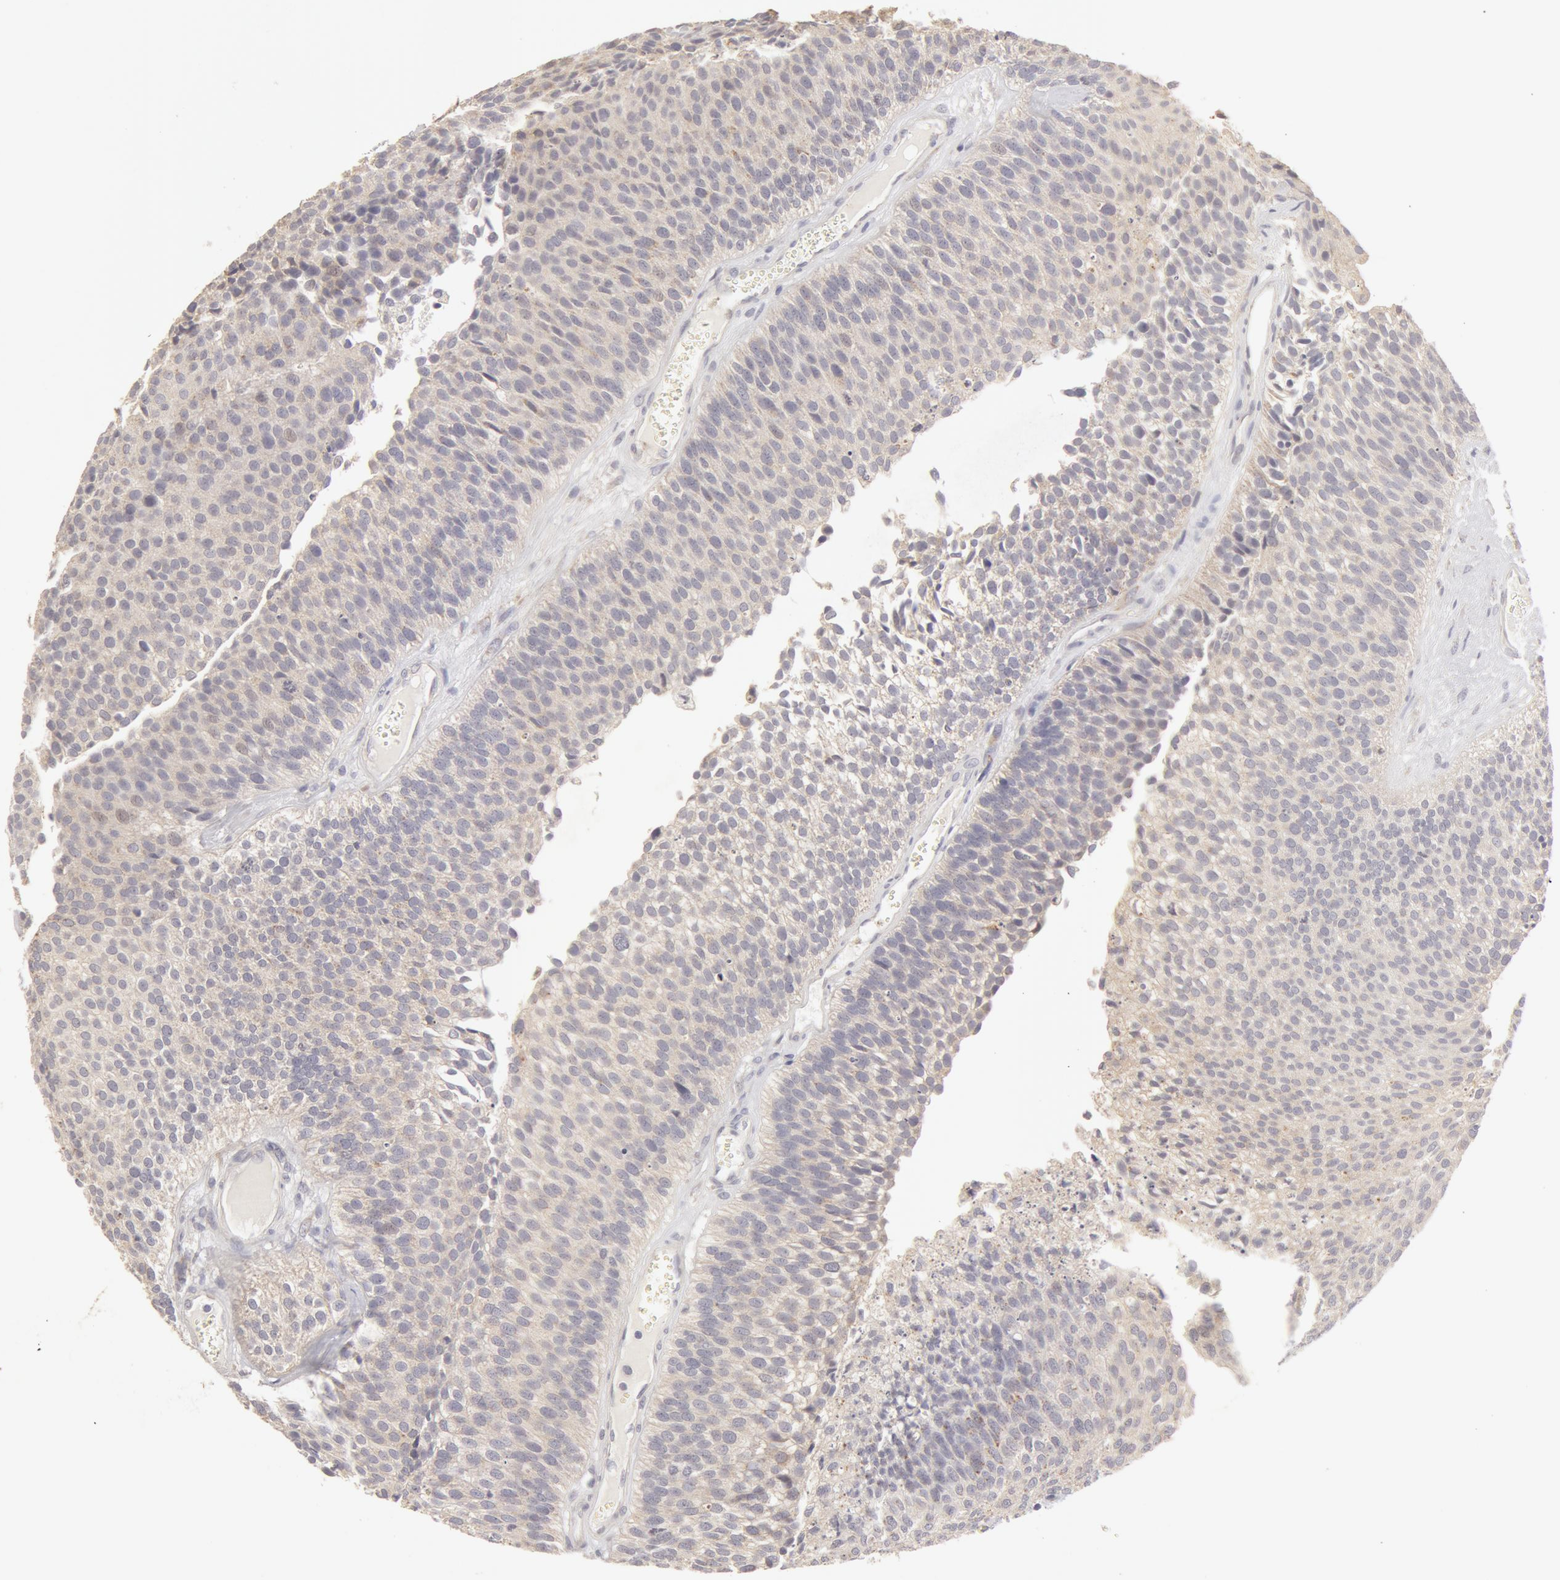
{"staining": {"intensity": "negative", "quantity": "none", "location": "none"}, "tissue": "urothelial cancer", "cell_type": "Tumor cells", "image_type": "cancer", "snomed": [{"axis": "morphology", "description": "Urothelial carcinoma, Low grade"}, {"axis": "topography", "description": "Urinary bladder"}], "caption": "Immunohistochemical staining of urothelial carcinoma (low-grade) displays no significant staining in tumor cells.", "gene": "ADPRH", "patient": {"sex": "male", "age": 84}}